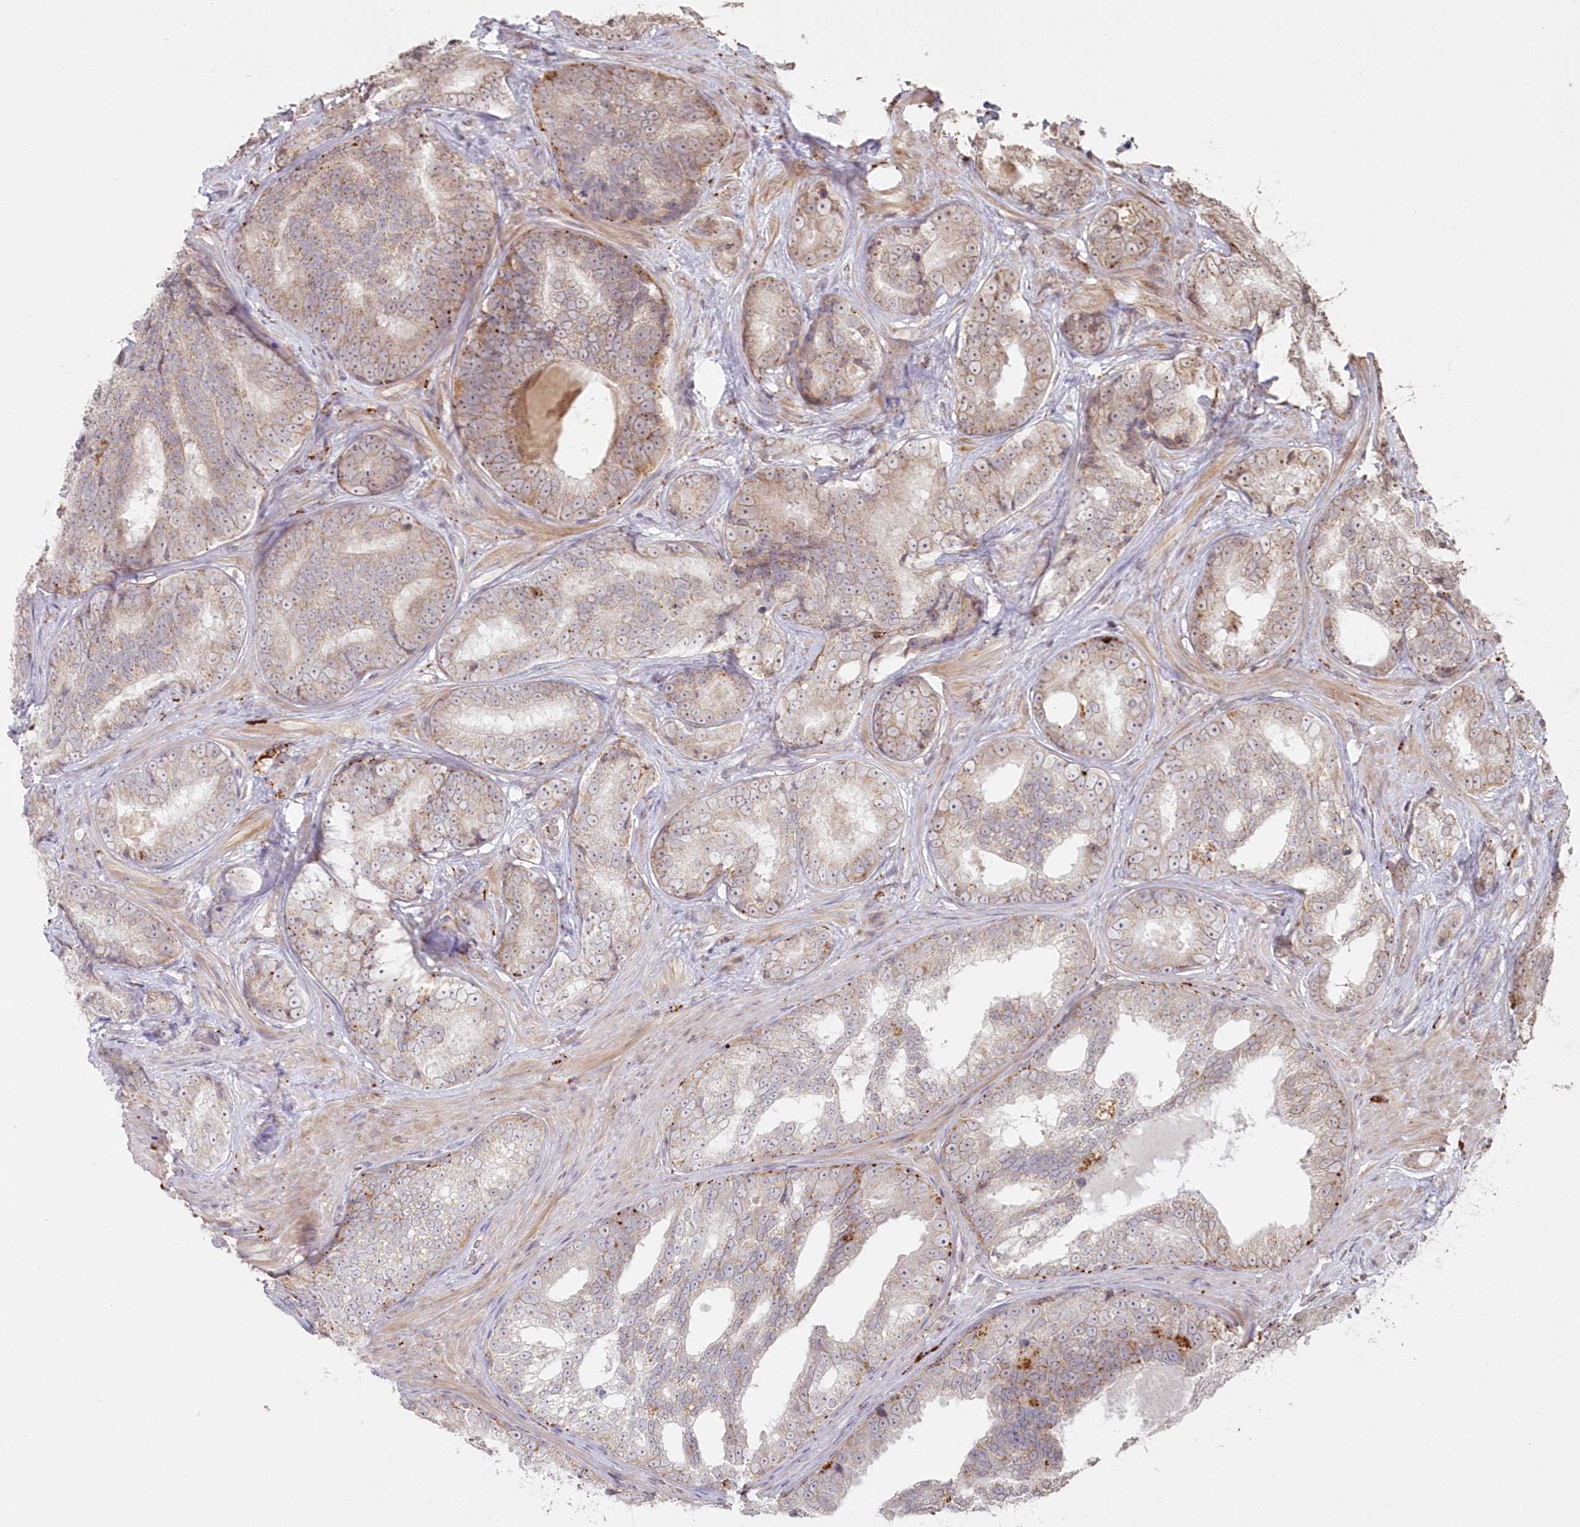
{"staining": {"intensity": "weak", "quantity": "25%-75%", "location": "cytoplasmic/membranous"}, "tissue": "prostate cancer", "cell_type": "Tumor cells", "image_type": "cancer", "snomed": [{"axis": "morphology", "description": "Adenocarcinoma, High grade"}, {"axis": "topography", "description": "Prostate"}], "caption": "A low amount of weak cytoplasmic/membranous expression is identified in about 25%-75% of tumor cells in high-grade adenocarcinoma (prostate) tissue.", "gene": "ARSB", "patient": {"sex": "male", "age": 66}}